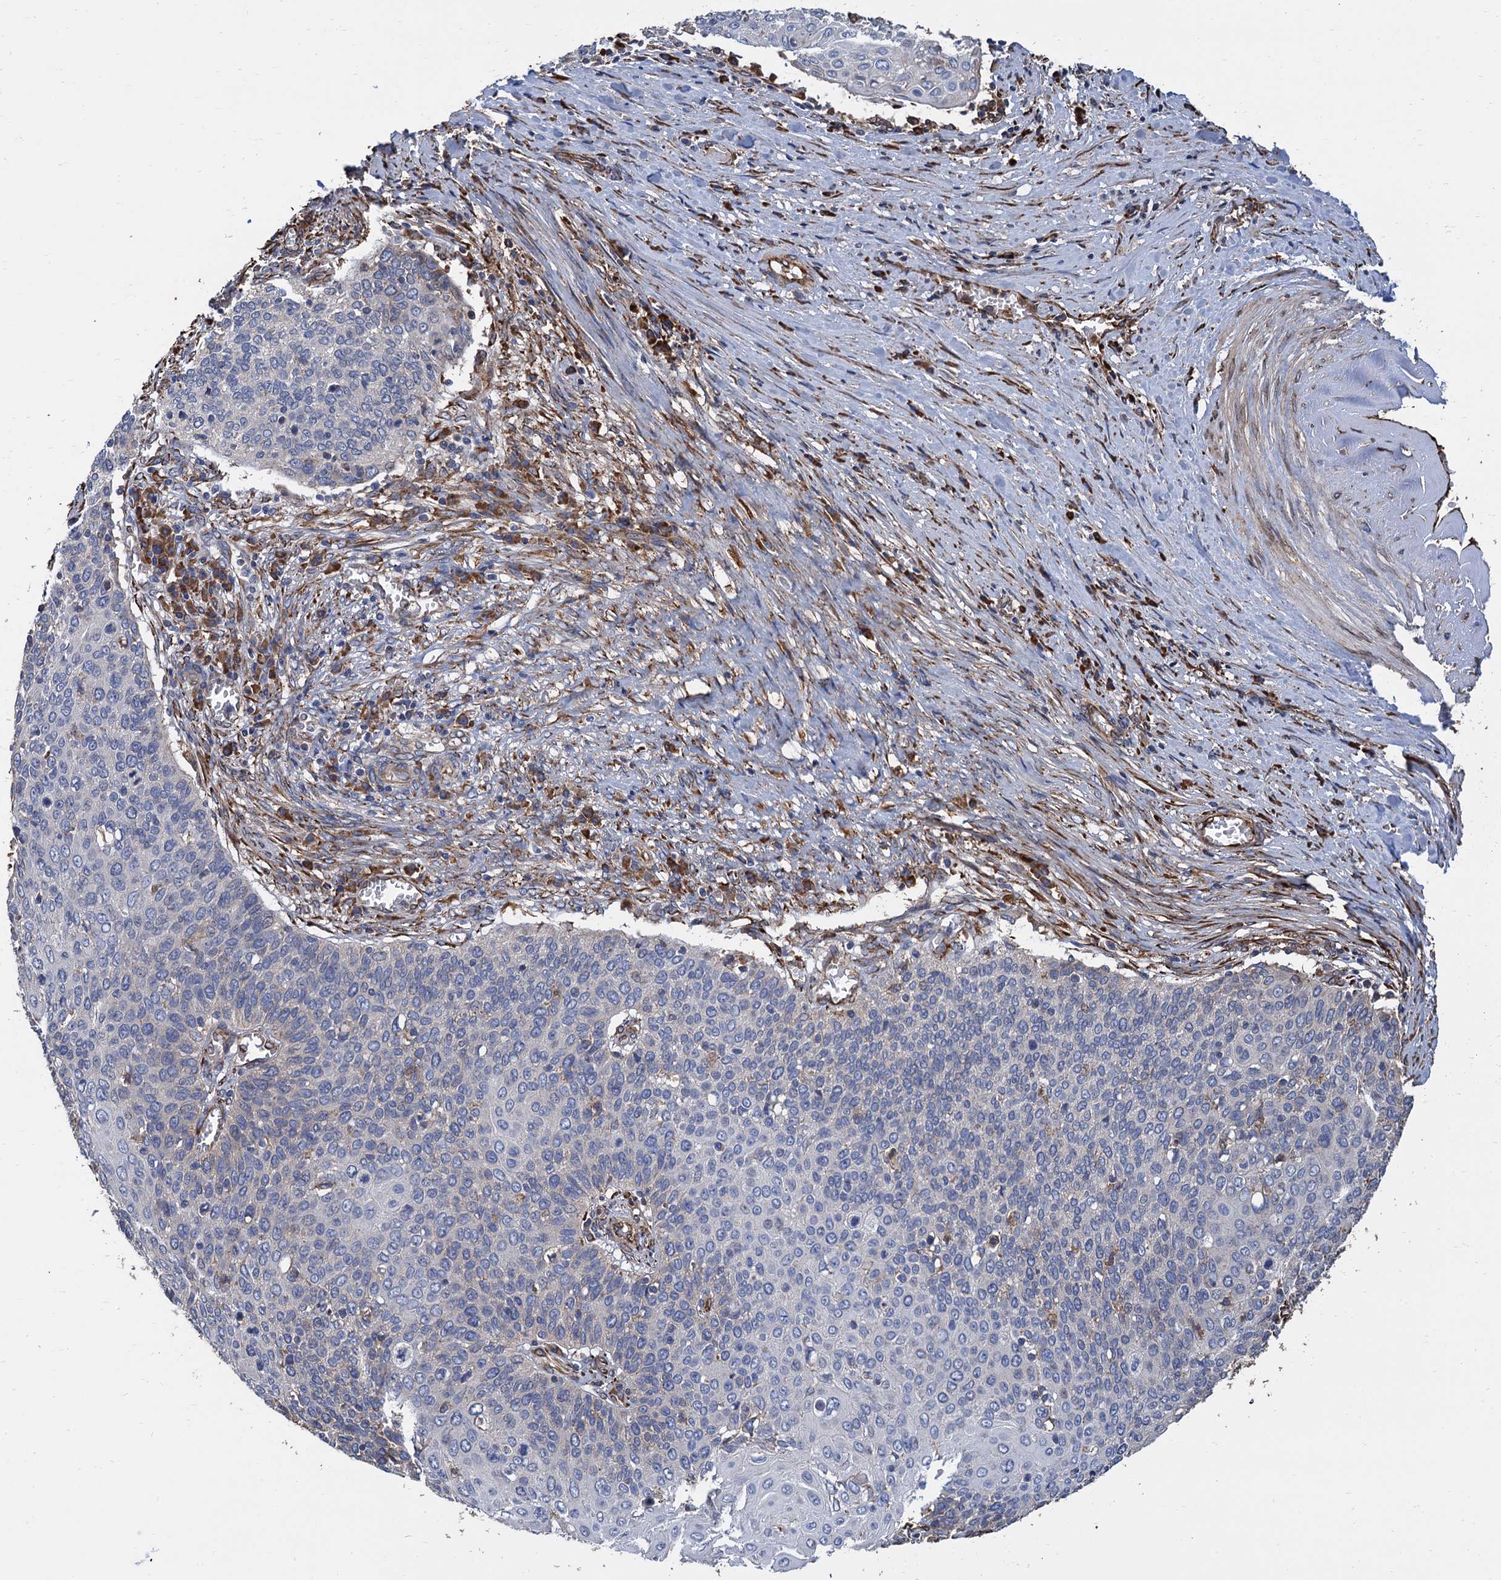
{"staining": {"intensity": "negative", "quantity": "none", "location": "none"}, "tissue": "cervical cancer", "cell_type": "Tumor cells", "image_type": "cancer", "snomed": [{"axis": "morphology", "description": "Squamous cell carcinoma, NOS"}, {"axis": "topography", "description": "Cervix"}], "caption": "DAB (3,3'-diaminobenzidine) immunohistochemical staining of human squamous cell carcinoma (cervical) displays no significant positivity in tumor cells. The staining is performed using DAB (3,3'-diaminobenzidine) brown chromogen with nuclei counter-stained in using hematoxylin.", "gene": "CNNM1", "patient": {"sex": "female", "age": 39}}